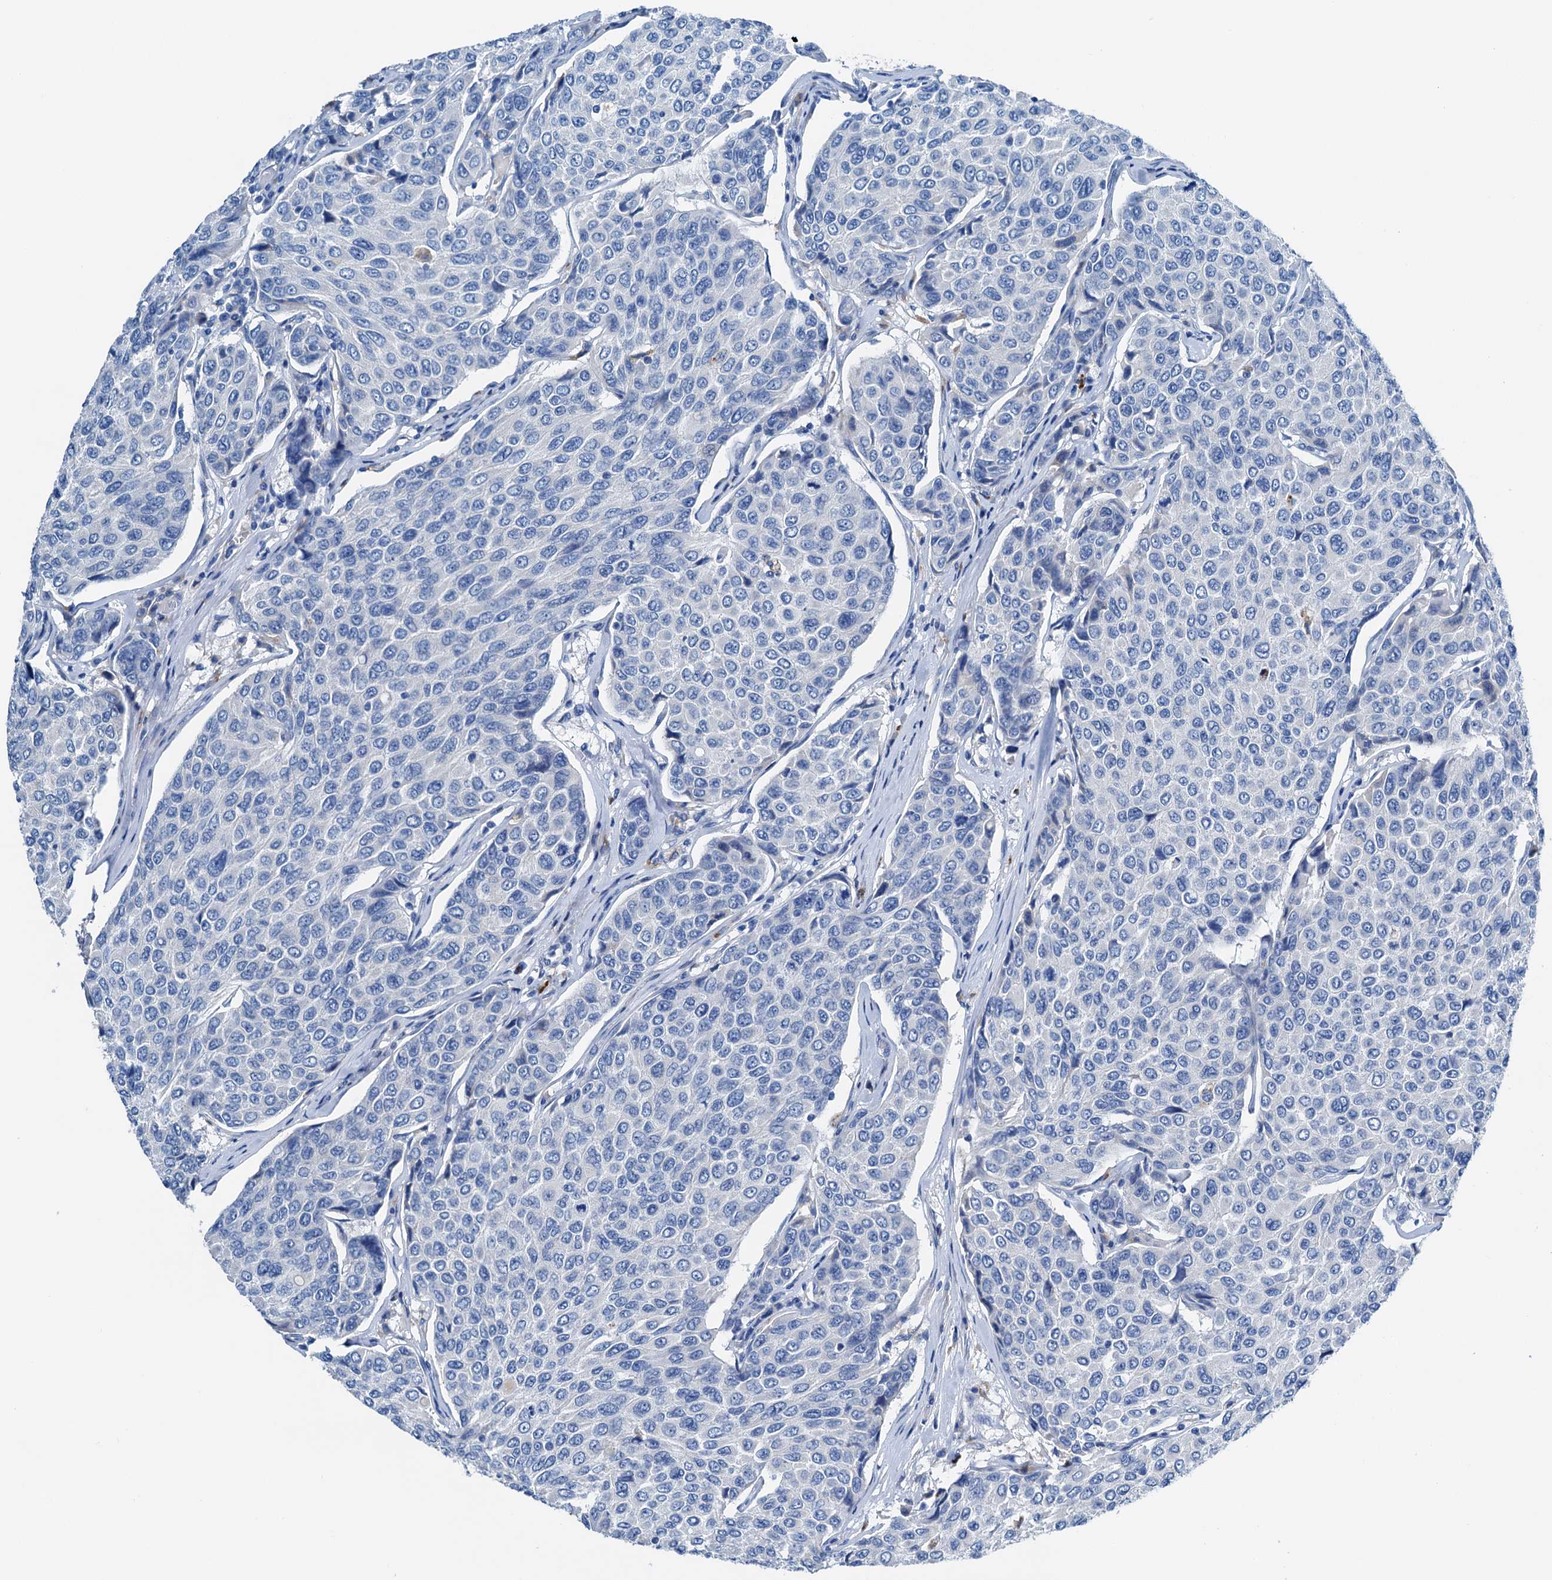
{"staining": {"intensity": "negative", "quantity": "none", "location": "none"}, "tissue": "breast cancer", "cell_type": "Tumor cells", "image_type": "cancer", "snomed": [{"axis": "morphology", "description": "Duct carcinoma"}, {"axis": "topography", "description": "Breast"}], "caption": "This image is of breast cancer stained with immunohistochemistry to label a protein in brown with the nuclei are counter-stained blue. There is no expression in tumor cells. (Stains: DAB (3,3'-diaminobenzidine) immunohistochemistry with hematoxylin counter stain, Microscopy: brightfield microscopy at high magnification).", "gene": "C1QTNF4", "patient": {"sex": "female", "age": 55}}